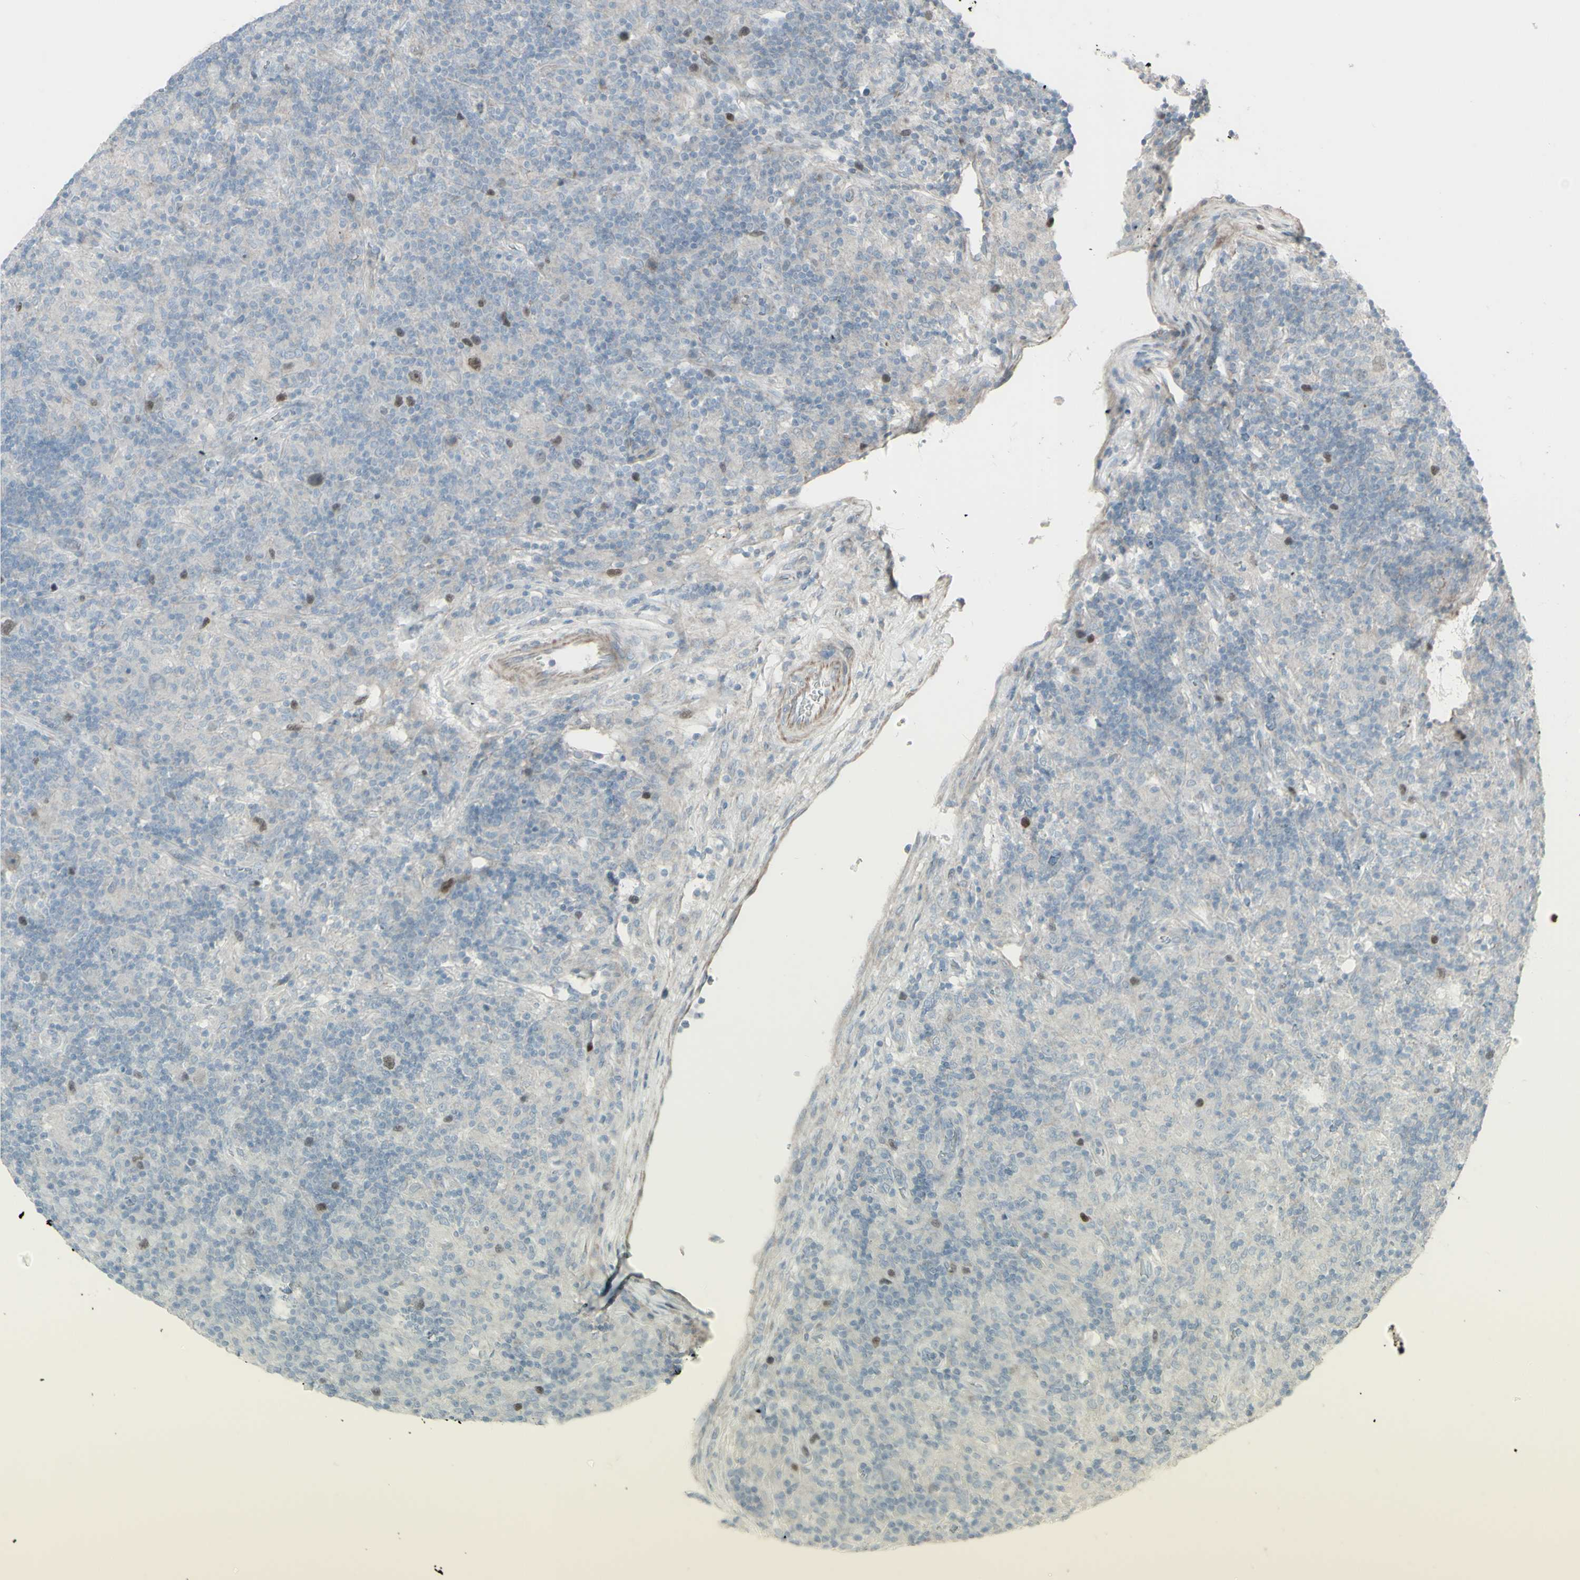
{"staining": {"intensity": "moderate", "quantity": "<25%", "location": "nuclear"}, "tissue": "lymphoma", "cell_type": "Tumor cells", "image_type": "cancer", "snomed": [{"axis": "morphology", "description": "Hodgkin's disease, NOS"}, {"axis": "topography", "description": "Lymph node"}], "caption": "Protein staining of lymphoma tissue exhibits moderate nuclear positivity in about <25% of tumor cells.", "gene": "GMNN", "patient": {"sex": "male", "age": 70}}